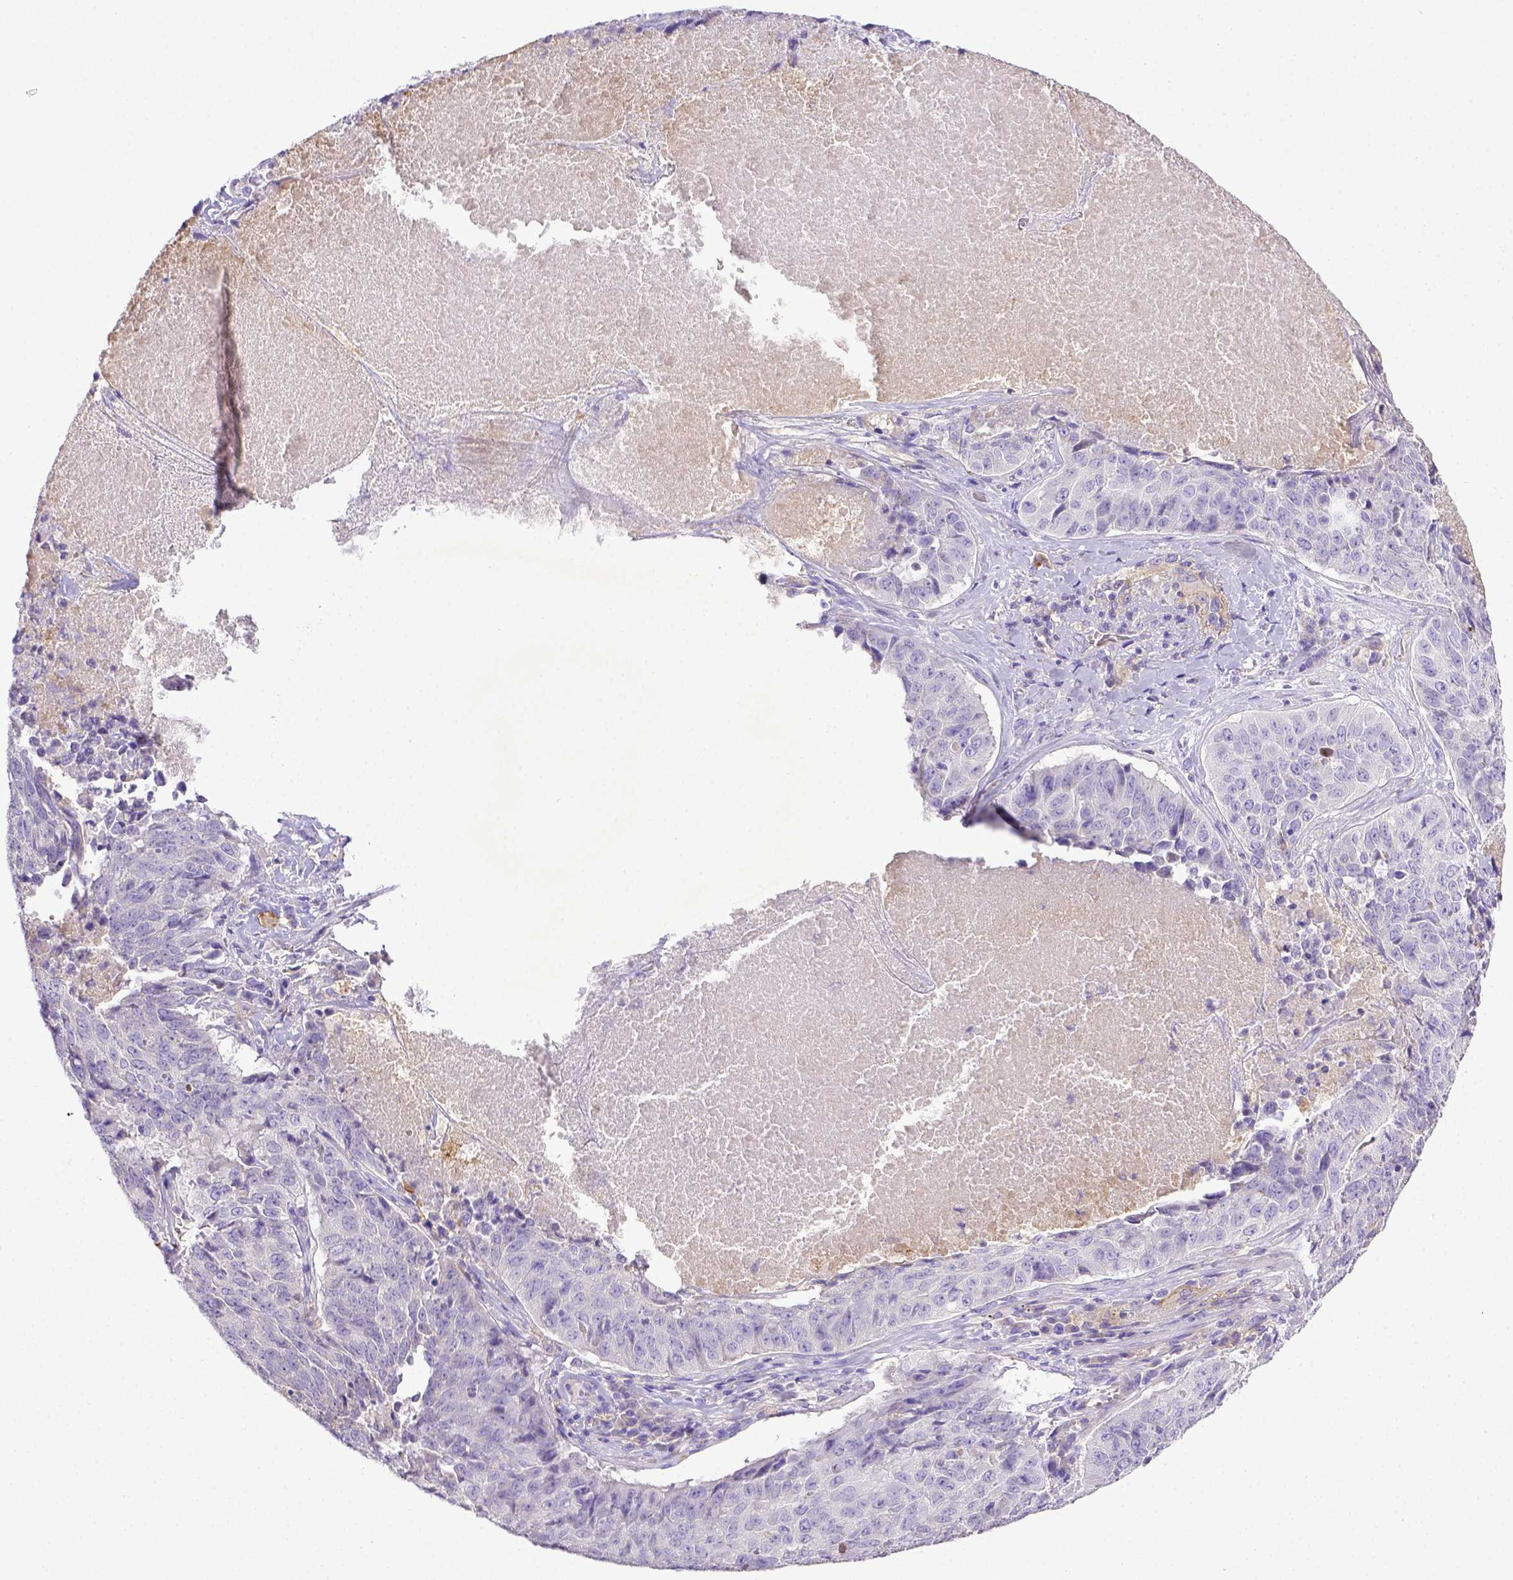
{"staining": {"intensity": "negative", "quantity": "none", "location": "none"}, "tissue": "lung cancer", "cell_type": "Tumor cells", "image_type": "cancer", "snomed": [{"axis": "morphology", "description": "Normal tissue, NOS"}, {"axis": "morphology", "description": "Squamous cell carcinoma, NOS"}, {"axis": "topography", "description": "Bronchus"}, {"axis": "topography", "description": "Lung"}], "caption": "A histopathology image of human lung squamous cell carcinoma is negative for staining in tumor cells.", "gene": "CD40", "patient": {"sex": "male", "age": 64}}